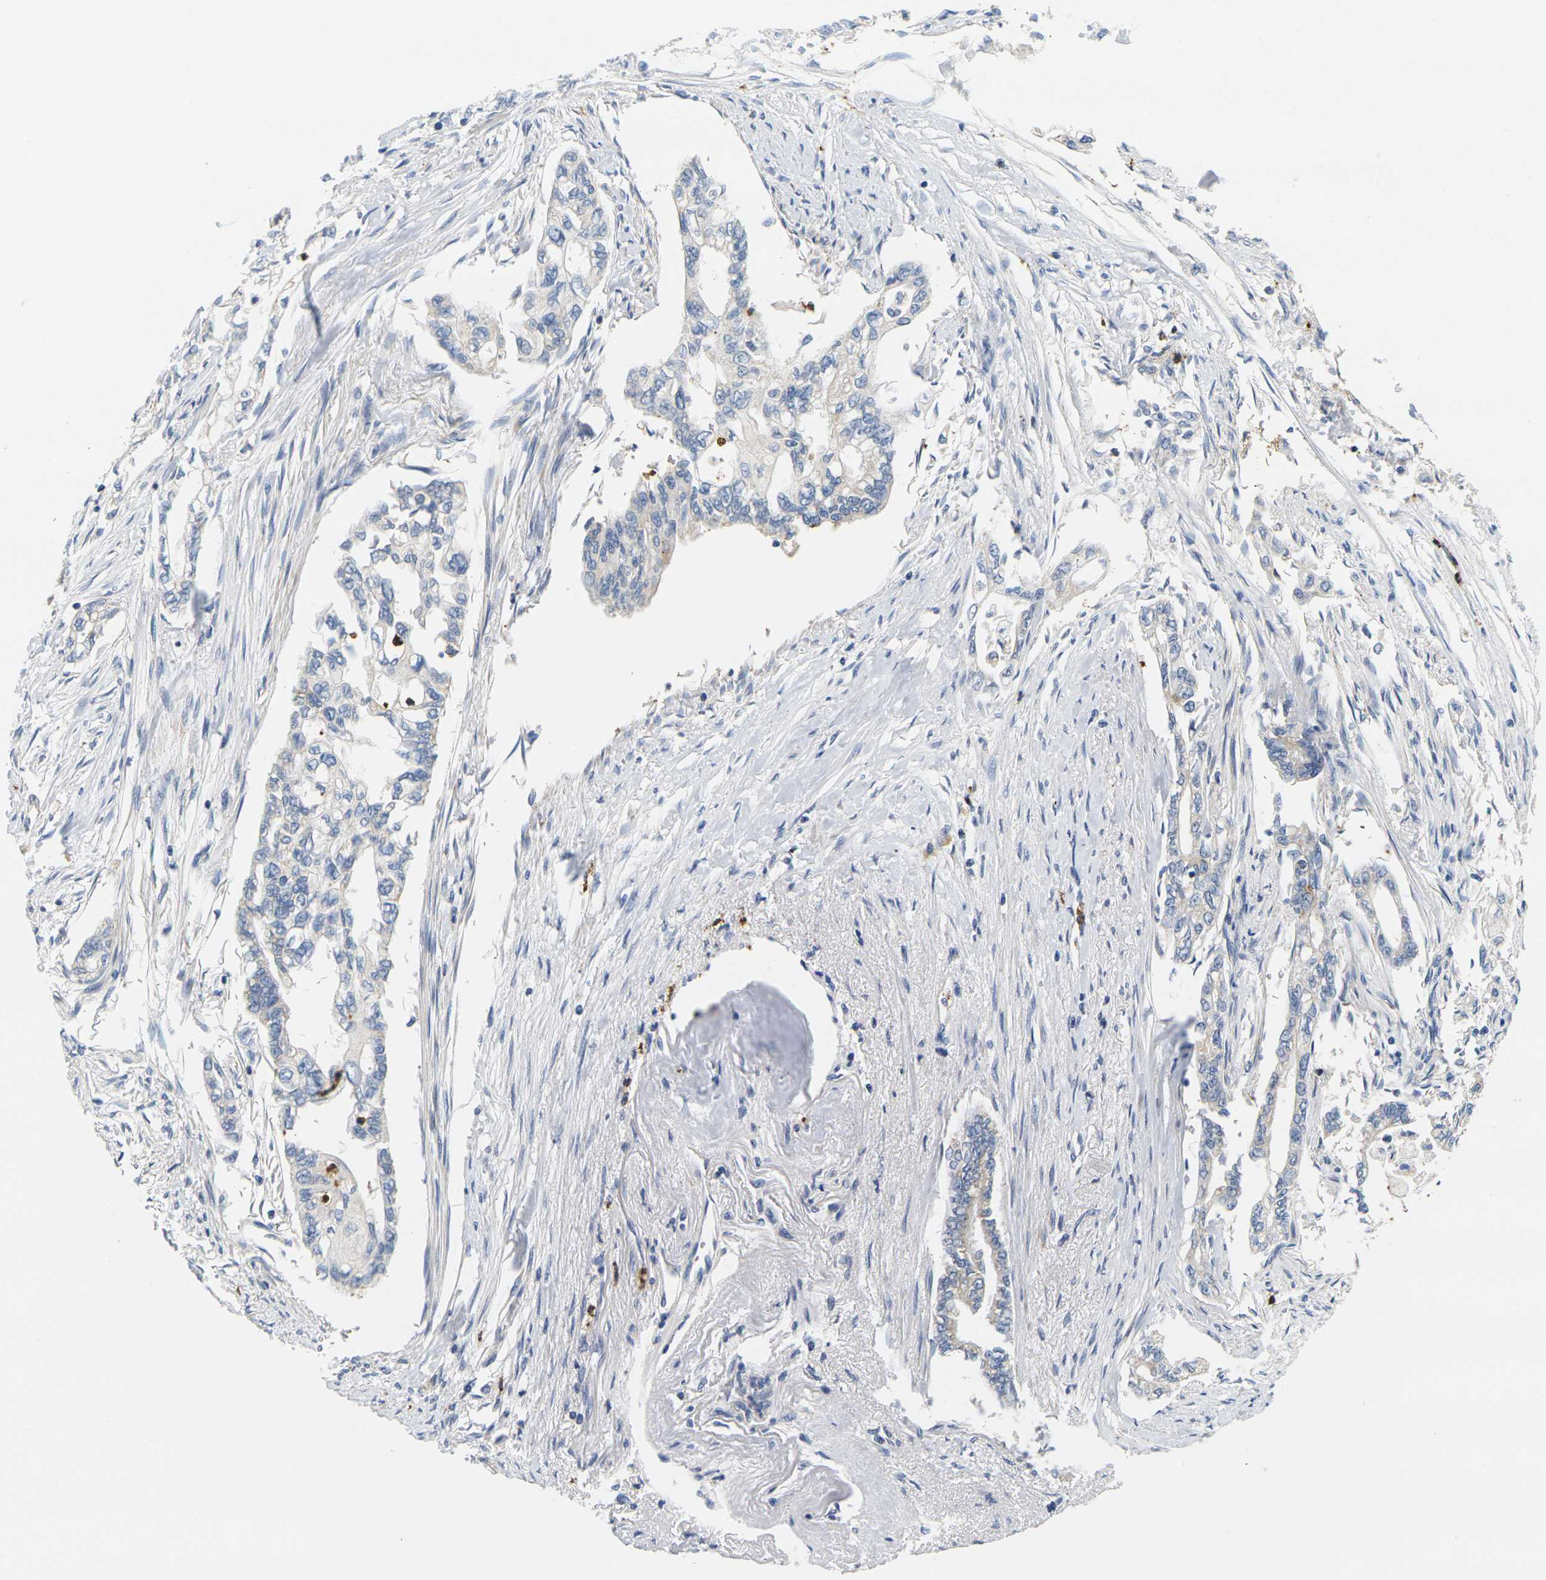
{"staining": {"intensity": "negative", "quantity": "none", "location": "none"}, "tissue": "pancreatic cancer", "cell_type": "Tumor cells", "image_type": "cancer", "snomed": [{"axis": "morphology", "description": "Normal tissue, NOS"}, {"axis": "topography", "description": "Pancreas"}], "caption": "An image of human pancreatic cancer is negative for staining in tumor cells. The staining is performed using DAB (3,3'-diaminobenzidine) brown chromogen with nuclei counter-stained in using hematoxylin.", "gene": "KLK5", "patient": {"sex": "male", "age": 42}}